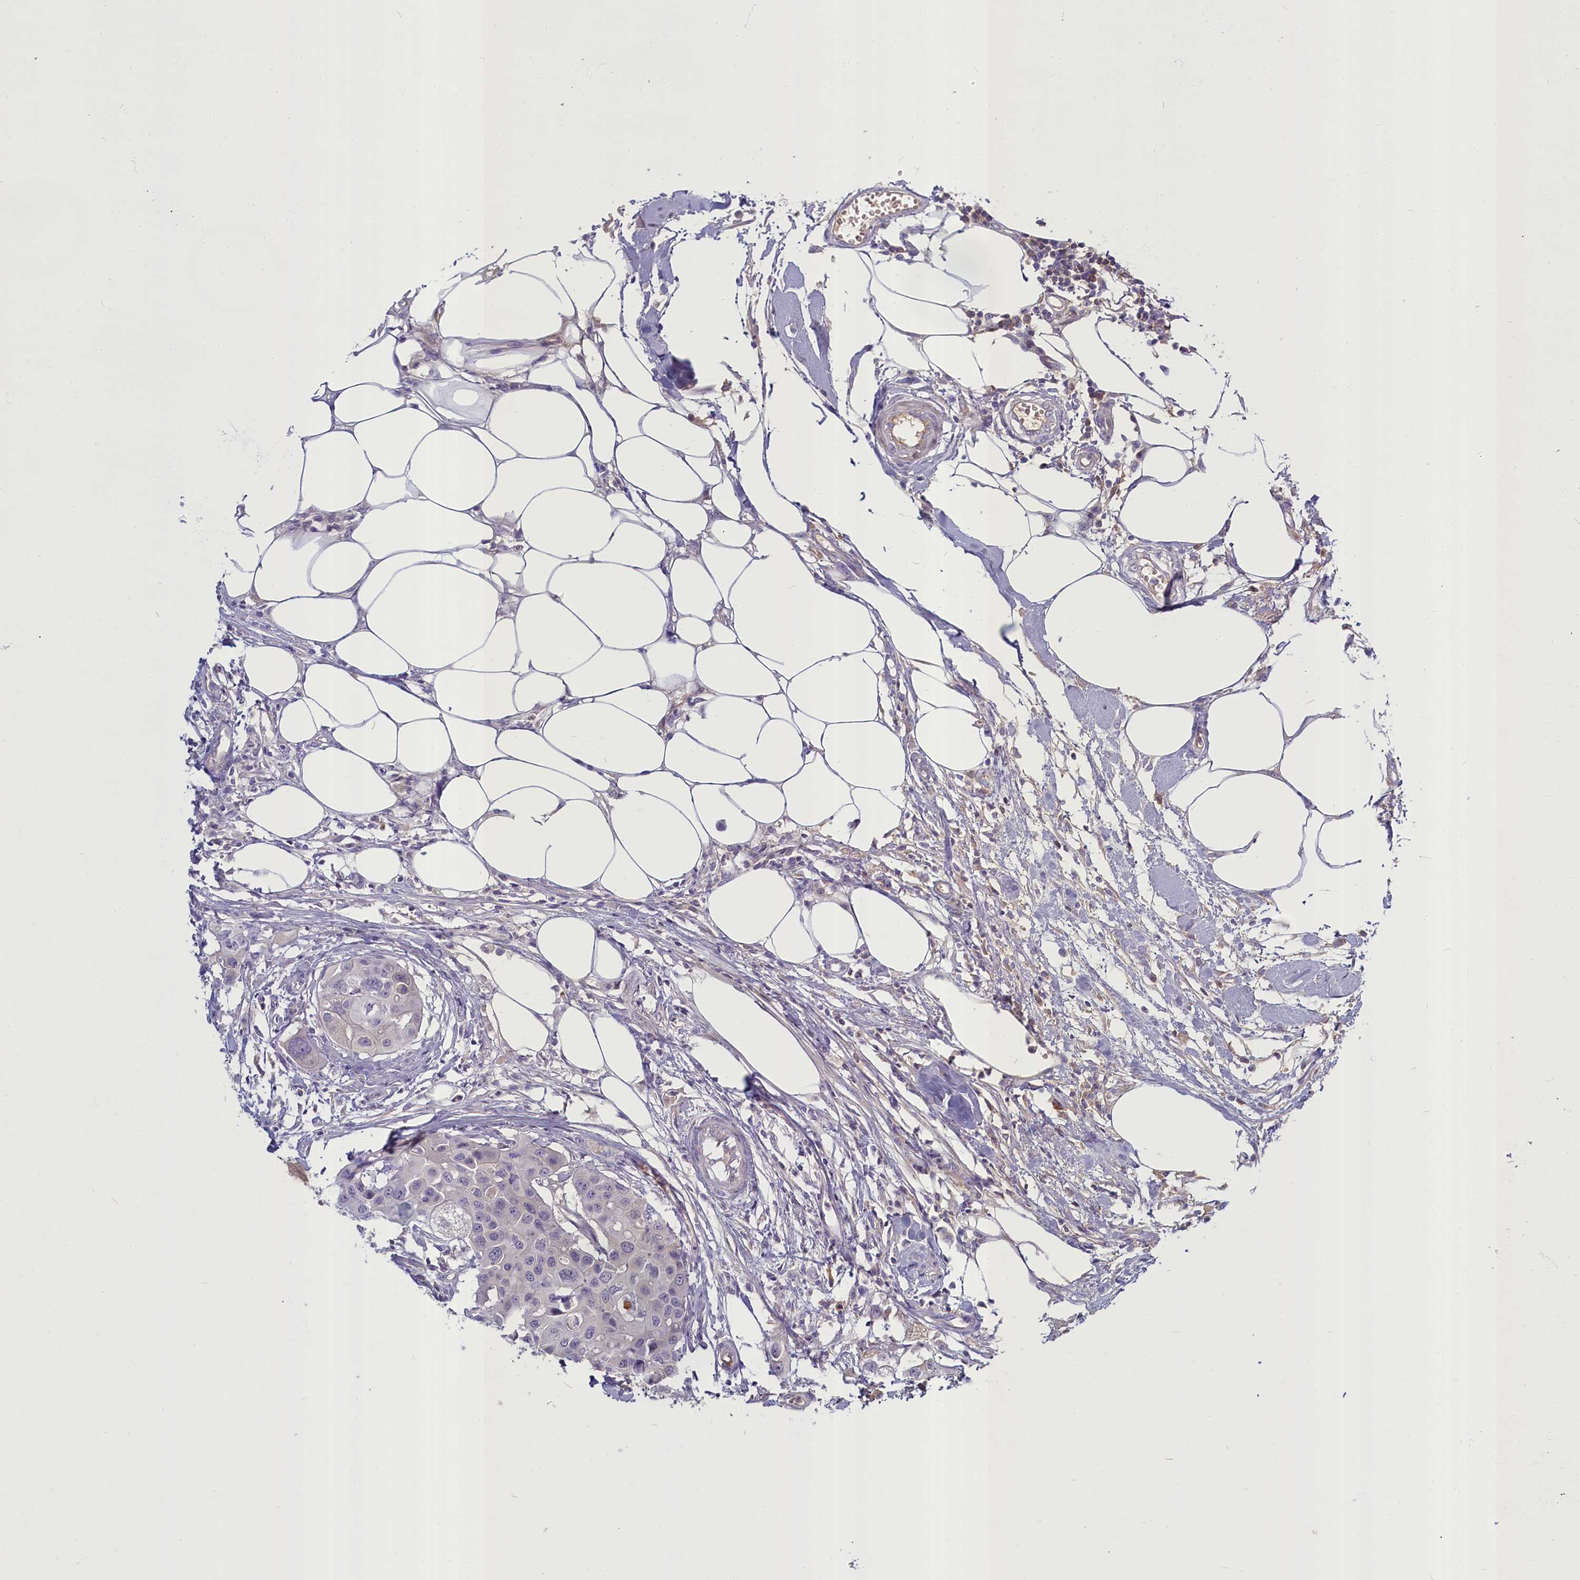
{"staining": {"intensity": "negative", "quantity": "none", "location": "none"}, "tissue": "colorectal cancer", "cell_type": "Tumor cells", "image_type": "cancer", "snomed": [{"axis": "morphology", "description": "Adenocarcinoma, NOS"}, {"axis": "topography", "description": "Colon"}], "caption": "A histopathology image of colorectal cancer (adenocarcinoma) stained for a protein reveals no brown staining in tumor cells.", "gene": "SV2C", "patient": {"sex": "male", "age": 77}}